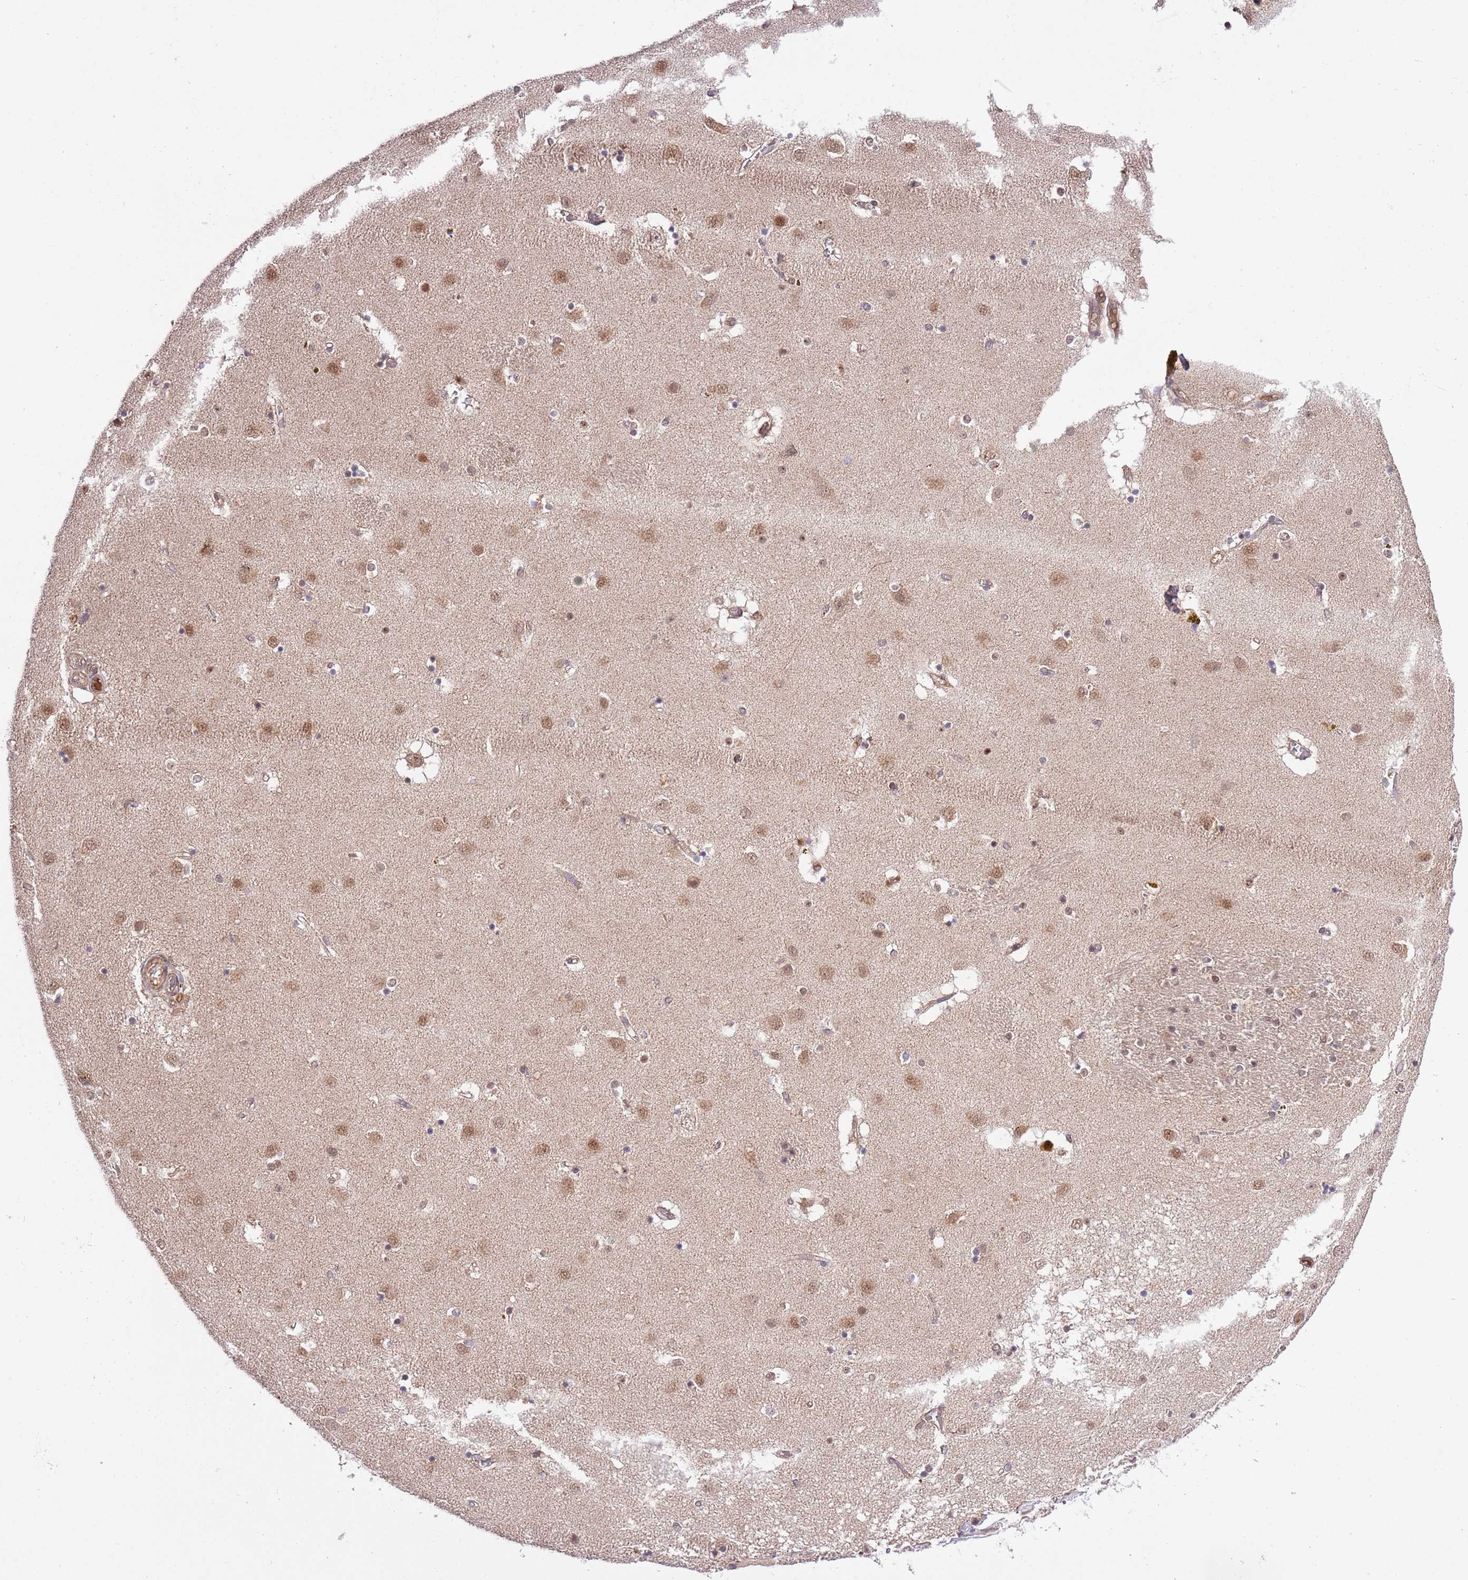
{"staining": {"intensity": "weak", "quantity": "<25%", "location": "cytoplasmic/membranous"}, "tissue": "caudate", "cell_type": "Glial cells", "image_type": "normal", "snomed": [{"axis": "morphology", "description": "Normal tissue, NOS"}, {"axis": "topography", "description": "Lateral ventricle wall"}], "caption": "Immunohistochemistry histopathology image of normal caudate: caudate stained with DAB (3,3'-diaminobenzidine) demonstrates no significant protein staining in glial cells.", "gene": "MFNG", "patient": {"sex": "male", "age": 70}}